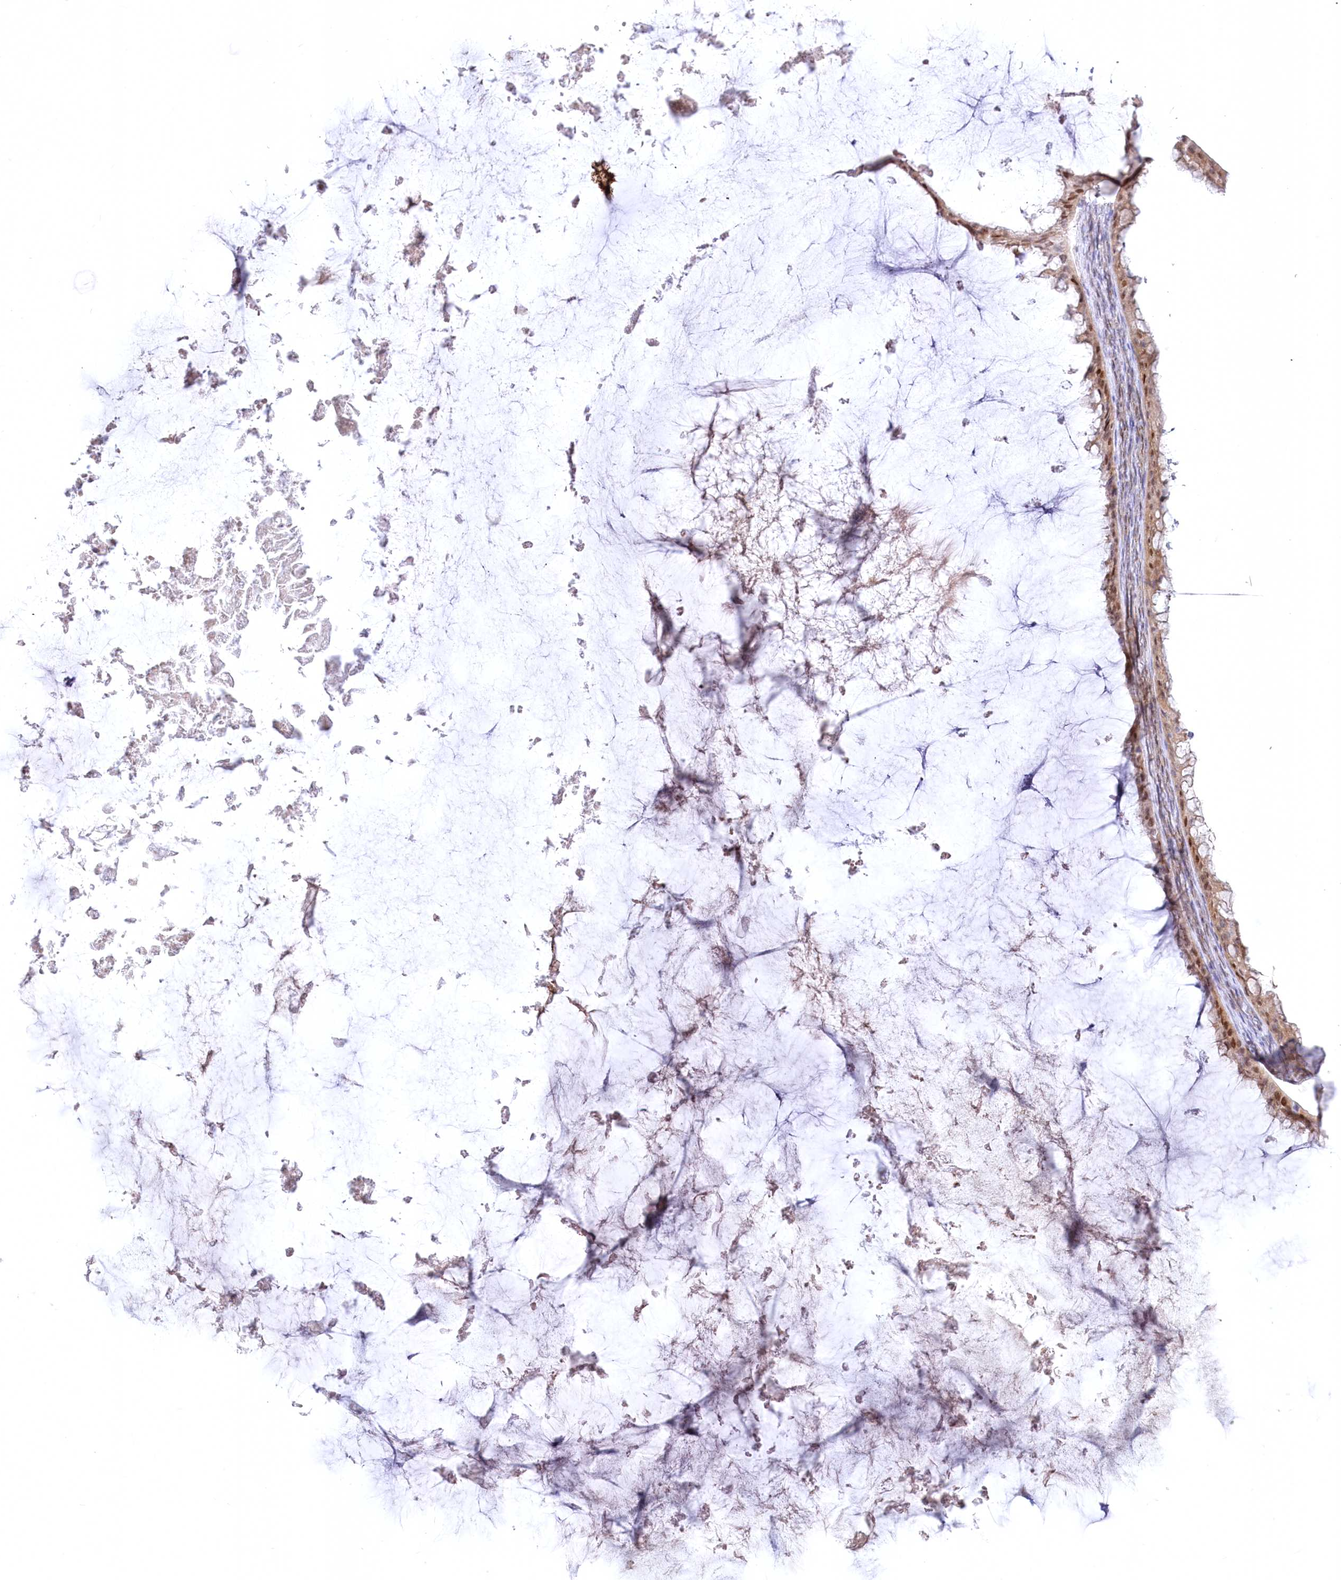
{"staining": {"intensity": "moderate", "quantity": "25%-75%", "location": "nuclear"}, "tissue": "ovarian cancer", "cell_type": "Tumor cells", "image_type": "cancer", "snomed": [{"axis": "morphology", "description": "Cystadenocarcinoma, mucinous, NOS"}, {"axis": "topography", "description": "Ovary"}], "caption": "IHC of human ovarian mucinous cystadenocarcinoma displays medium levels of moderate nuclear positivity in approximately 25%-75% of tumor cells. IHC stains the protein of interest in brown and the nuclei are stained blue.", "gene": "CEP164", "patient": {"sex": "female", "age": 61}}